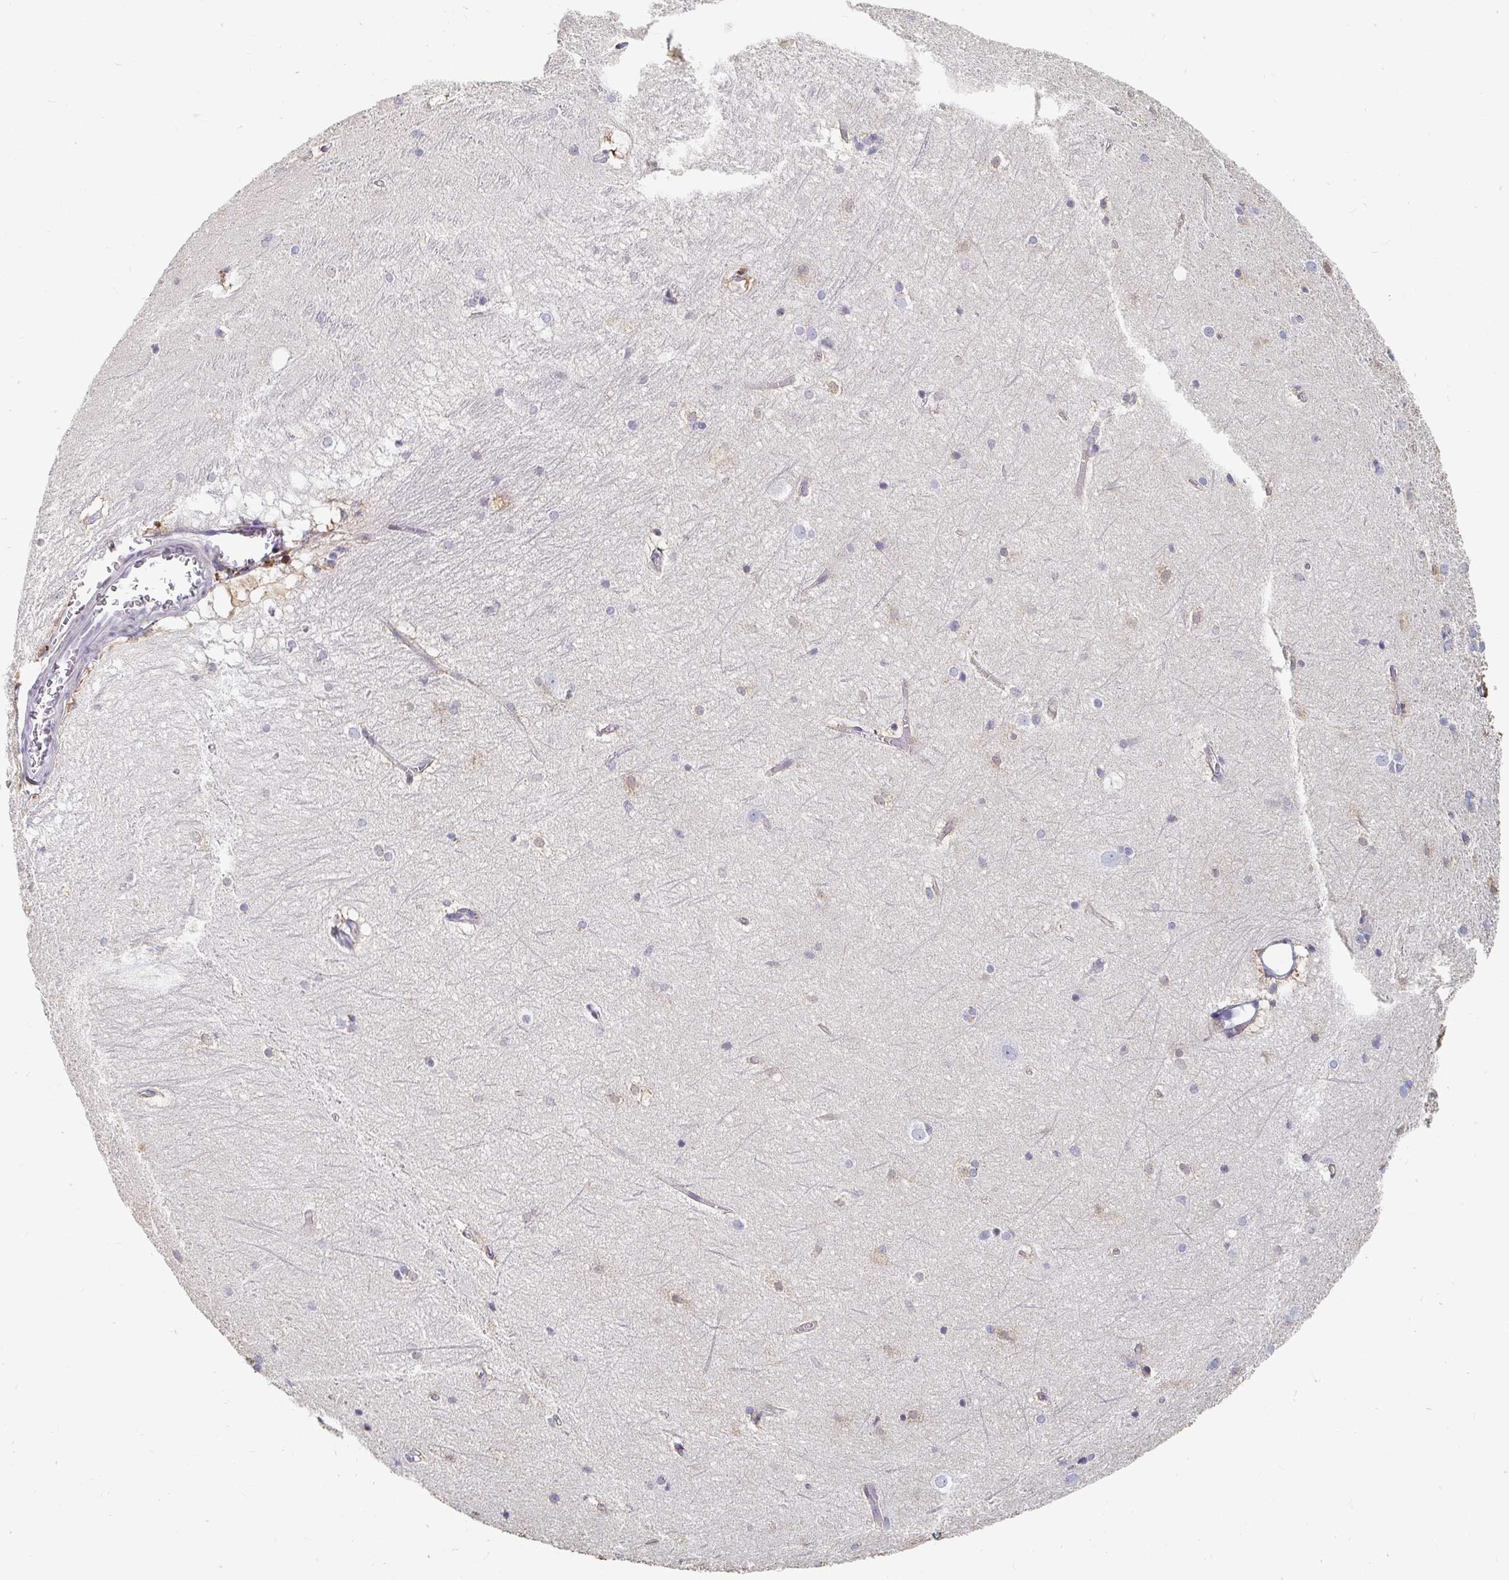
{"staining": {"intensity": "moderate", "quantity": "<25%", "location": "cytoplasmic/membranous"}, "tissue": "hippocampus", "cell_type": "Glial cells", "image_type": "normal", "snomed": [{"axis": "morphology", "description": "Normal tissue, NOS"}, {"axis": "topography", "description": "Cerebral cortex"}, {"axis": "topography", "description": "Hippocampus"}], "caption": "IHC of unremarkable hippocampus exhibits low levels of moderate cytoplasmic/membranous positivity in about <25% of glial cells. (brown staining indicates protein expression, while blue staining denotes nuclei).", "gene": "NME9", "patient": {"sex": "female", "age": 19}}